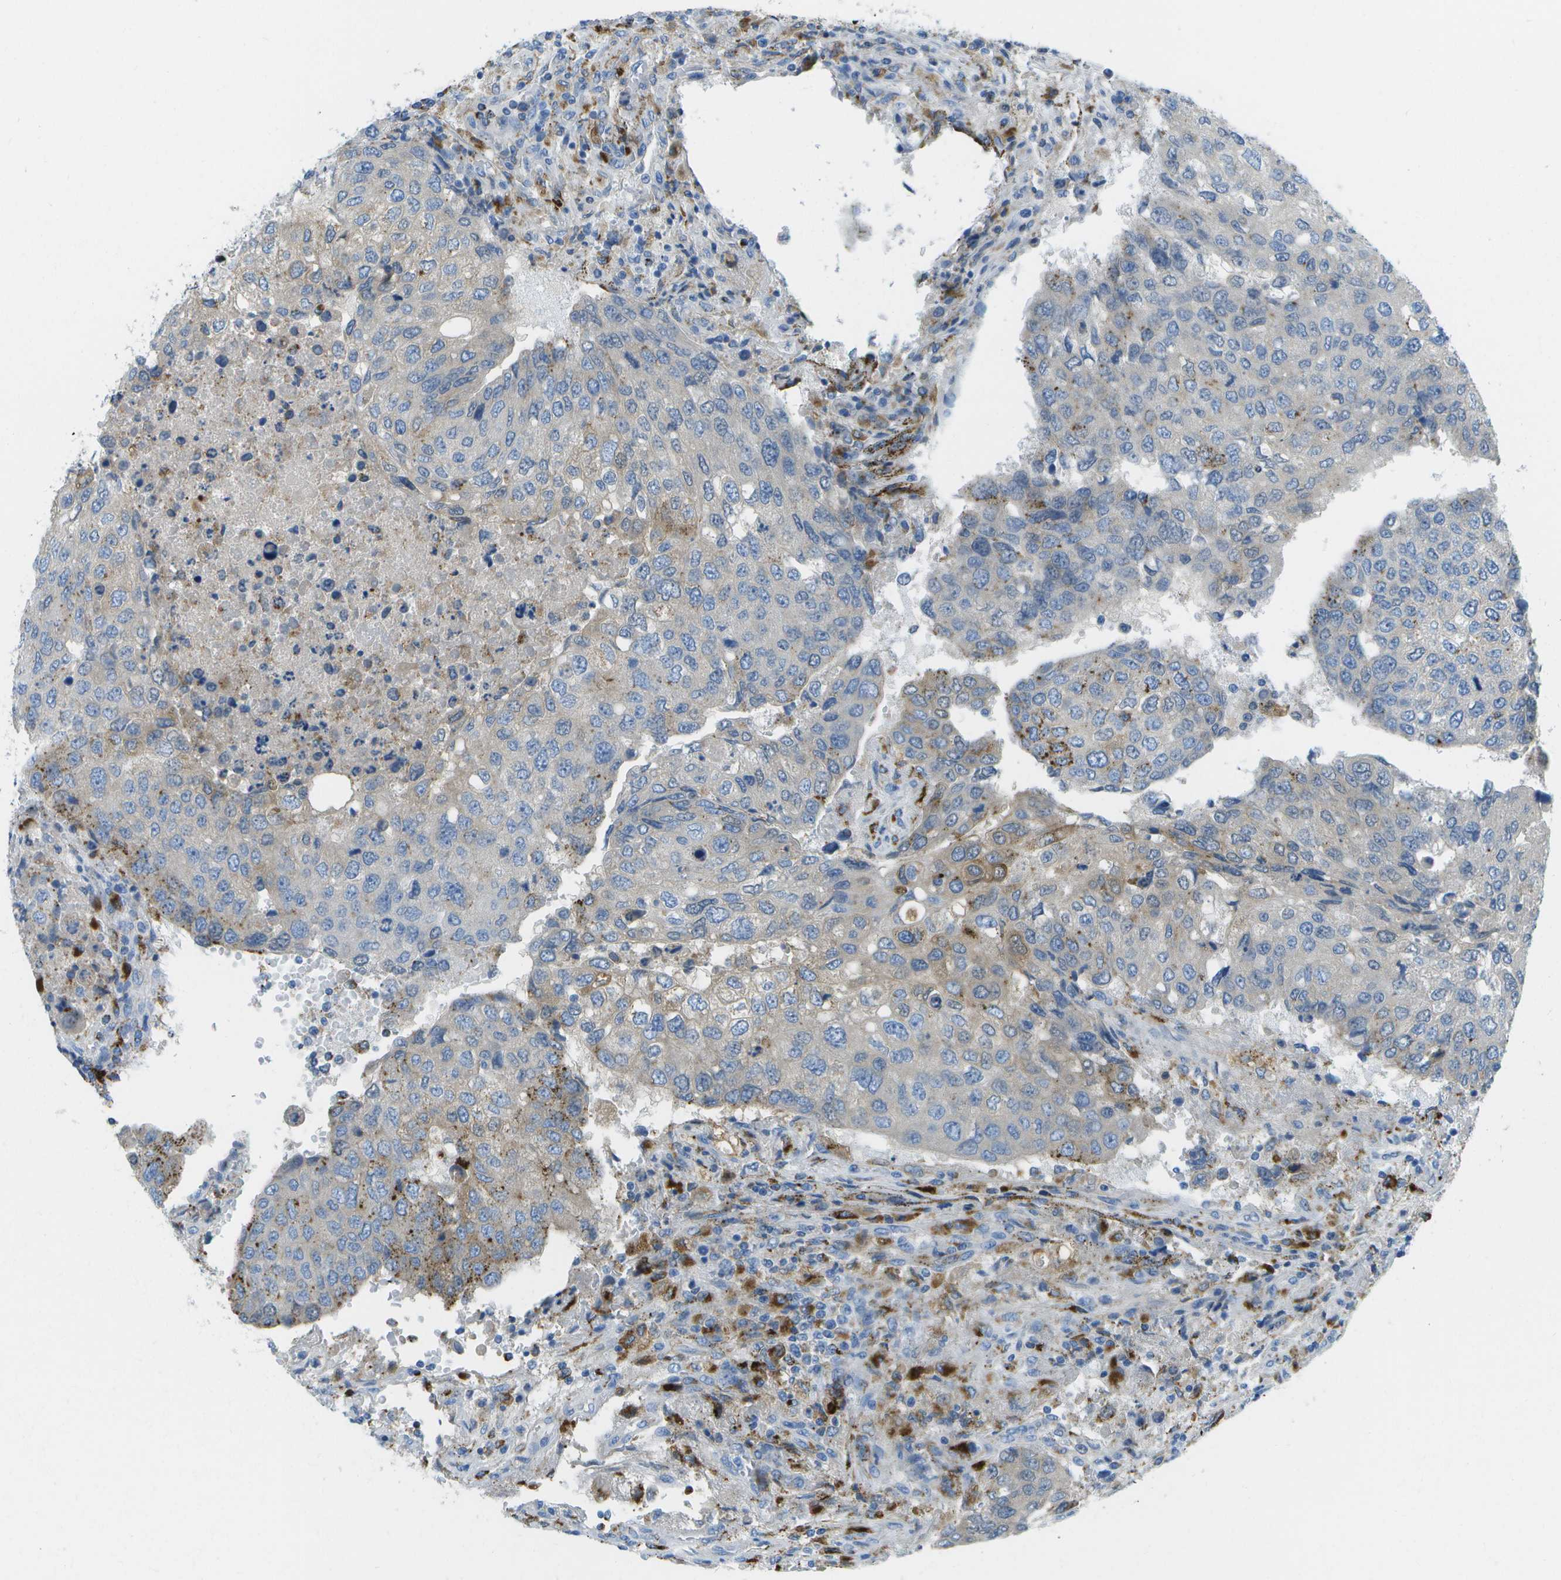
{"staining": {"intensity": "moderate", "quantity": "<25%", "location": "cytoplasmic/membranous"}, "tissue": "urothelial cancer", "cell_type": "Tumor cells", "image_type": "cancer", "snomed": [{"axis": "morphology", "description": "Urothelial carcinoma, High grade"}, {"axis": "topography", "description": "Lymph node"}, {"axis": "topography", "description": "Urinary bladder"}], "caption": "Moderate cytoplasmic/membranous staining for a protein is identified in about <25% of tumor cells of urothelial carcinoma (high-grade) using IHC.", "gene": "PRCP", "patient": {"sex": "male", "age": 51}}